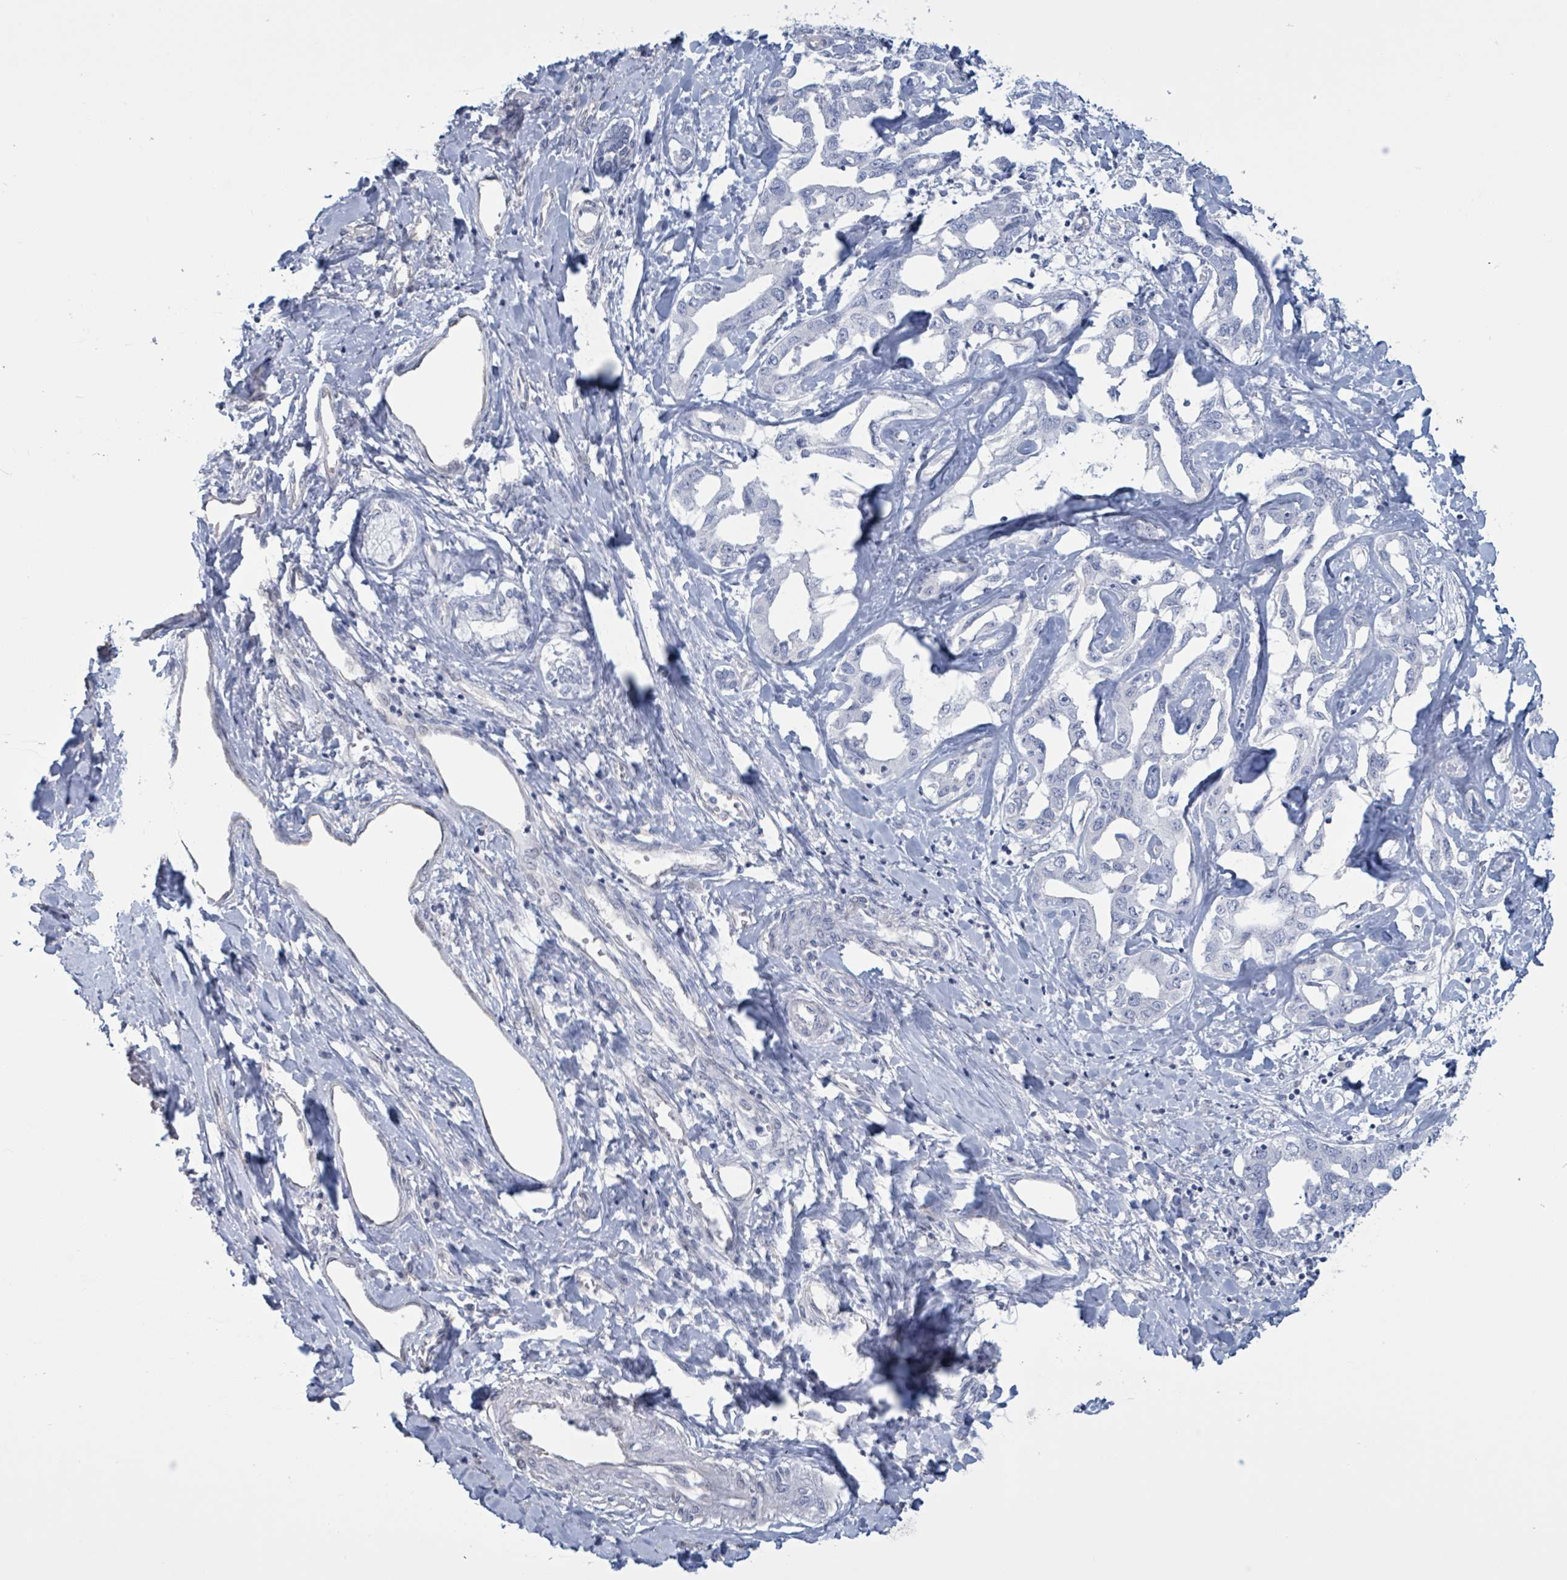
{"staining": {"intensity": "negative", "quantity": "none", "location": "none"}, "tissue": "liver cancer", "cell_type": "Tumor cells", "image_type": "cancer", "snomed": [{"axis": "morphology", "description": "Cholangiocarcinoma"}, {"axis": "topography", "description": "Liver"}], "caption": "Immunohistochemistry image of neoplastic tissue: human liver cancer stained with DAB exhibits no significant protein expression in tumor cells.", "gene": "CT45A5", "patient": {"sex": "male", "age": 59}}